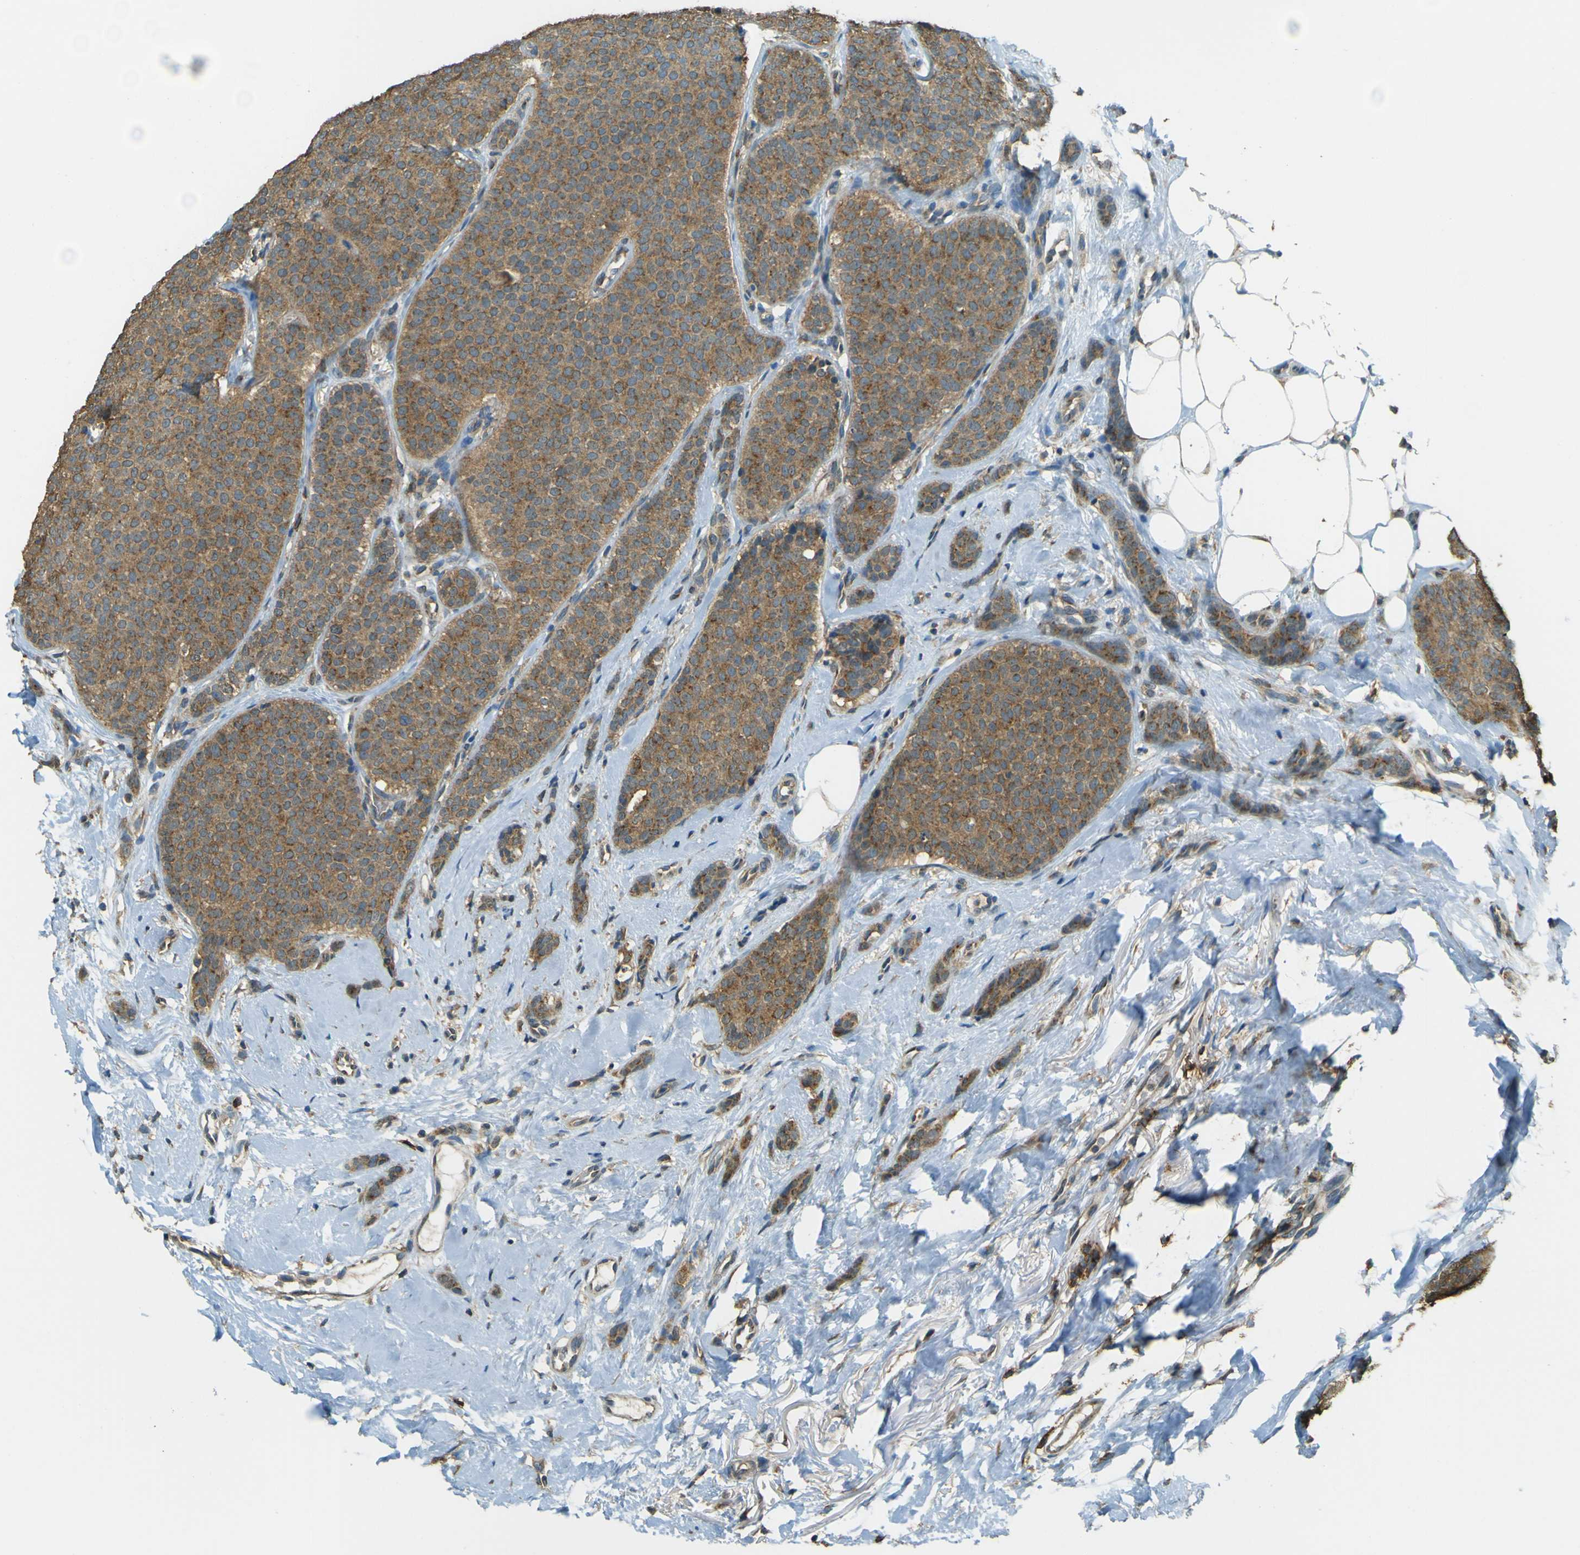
{"staining": {"intensity": "strong", "quantity": ">75%", "location": "cytoplasmic/membranous"}, "tissue": "breast cancer", "cell_type": "Tumor cells", "image_type": "cancer", "snomed": [{"axis": "morphology", "description": "Lobular carcinoma"}, {"axis": "topography", "description": "Skin"}, {"axis": "topography", "description": "Breast"}], "caption": "Breast cancer was stained to show a protein in brown. There is high levels of strong cytoplasmic/membranous expression in approximately >75% of tumor cells.", "gene": "GOLGA1", "patient": {"sex": "female", "age": 46}}